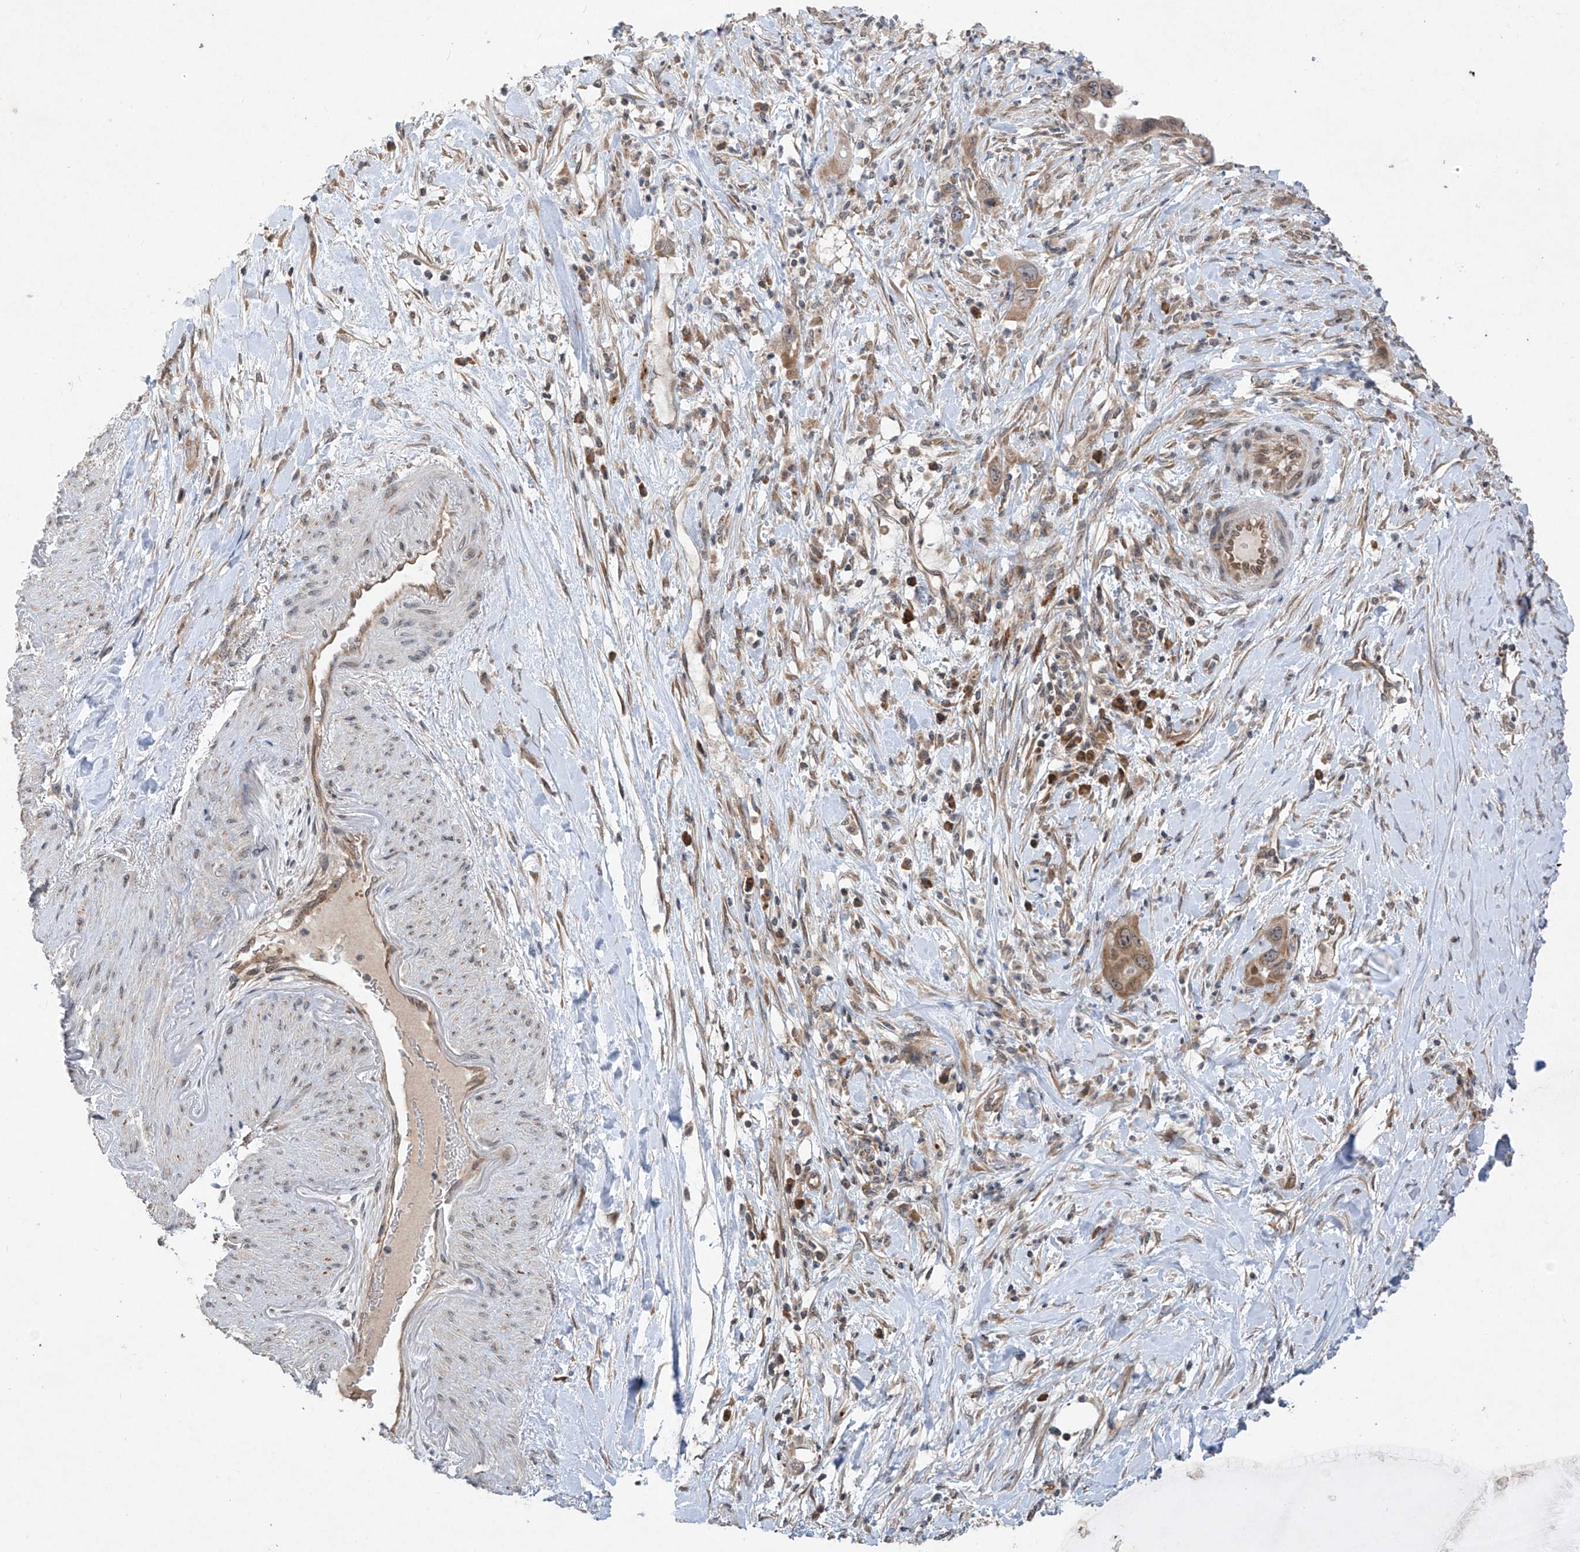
{"staining": {"intensity": "weak", "quantity": ">75%", "location": "cytoplasmic/membranous"}, "tissue": "pancreatic cancer", "cell_type": "Tumor cells", "image_type": "cancer", "snomed": [{"axis": "morphology", "description": "Adenocarcinoma, NOS"}, {"axis": "topography", "description": "Pancreas"}], "caption": "This photomicrograph reveals pancreatic cancer stained with IHC to label a protein in brown. The cytoplasmic/membranous of tumor cells show weak positivity for the protein. Nuclei are counter-stained blue.", "gene": "RPL34", "patient": {"sex": "female", "age": 71}}